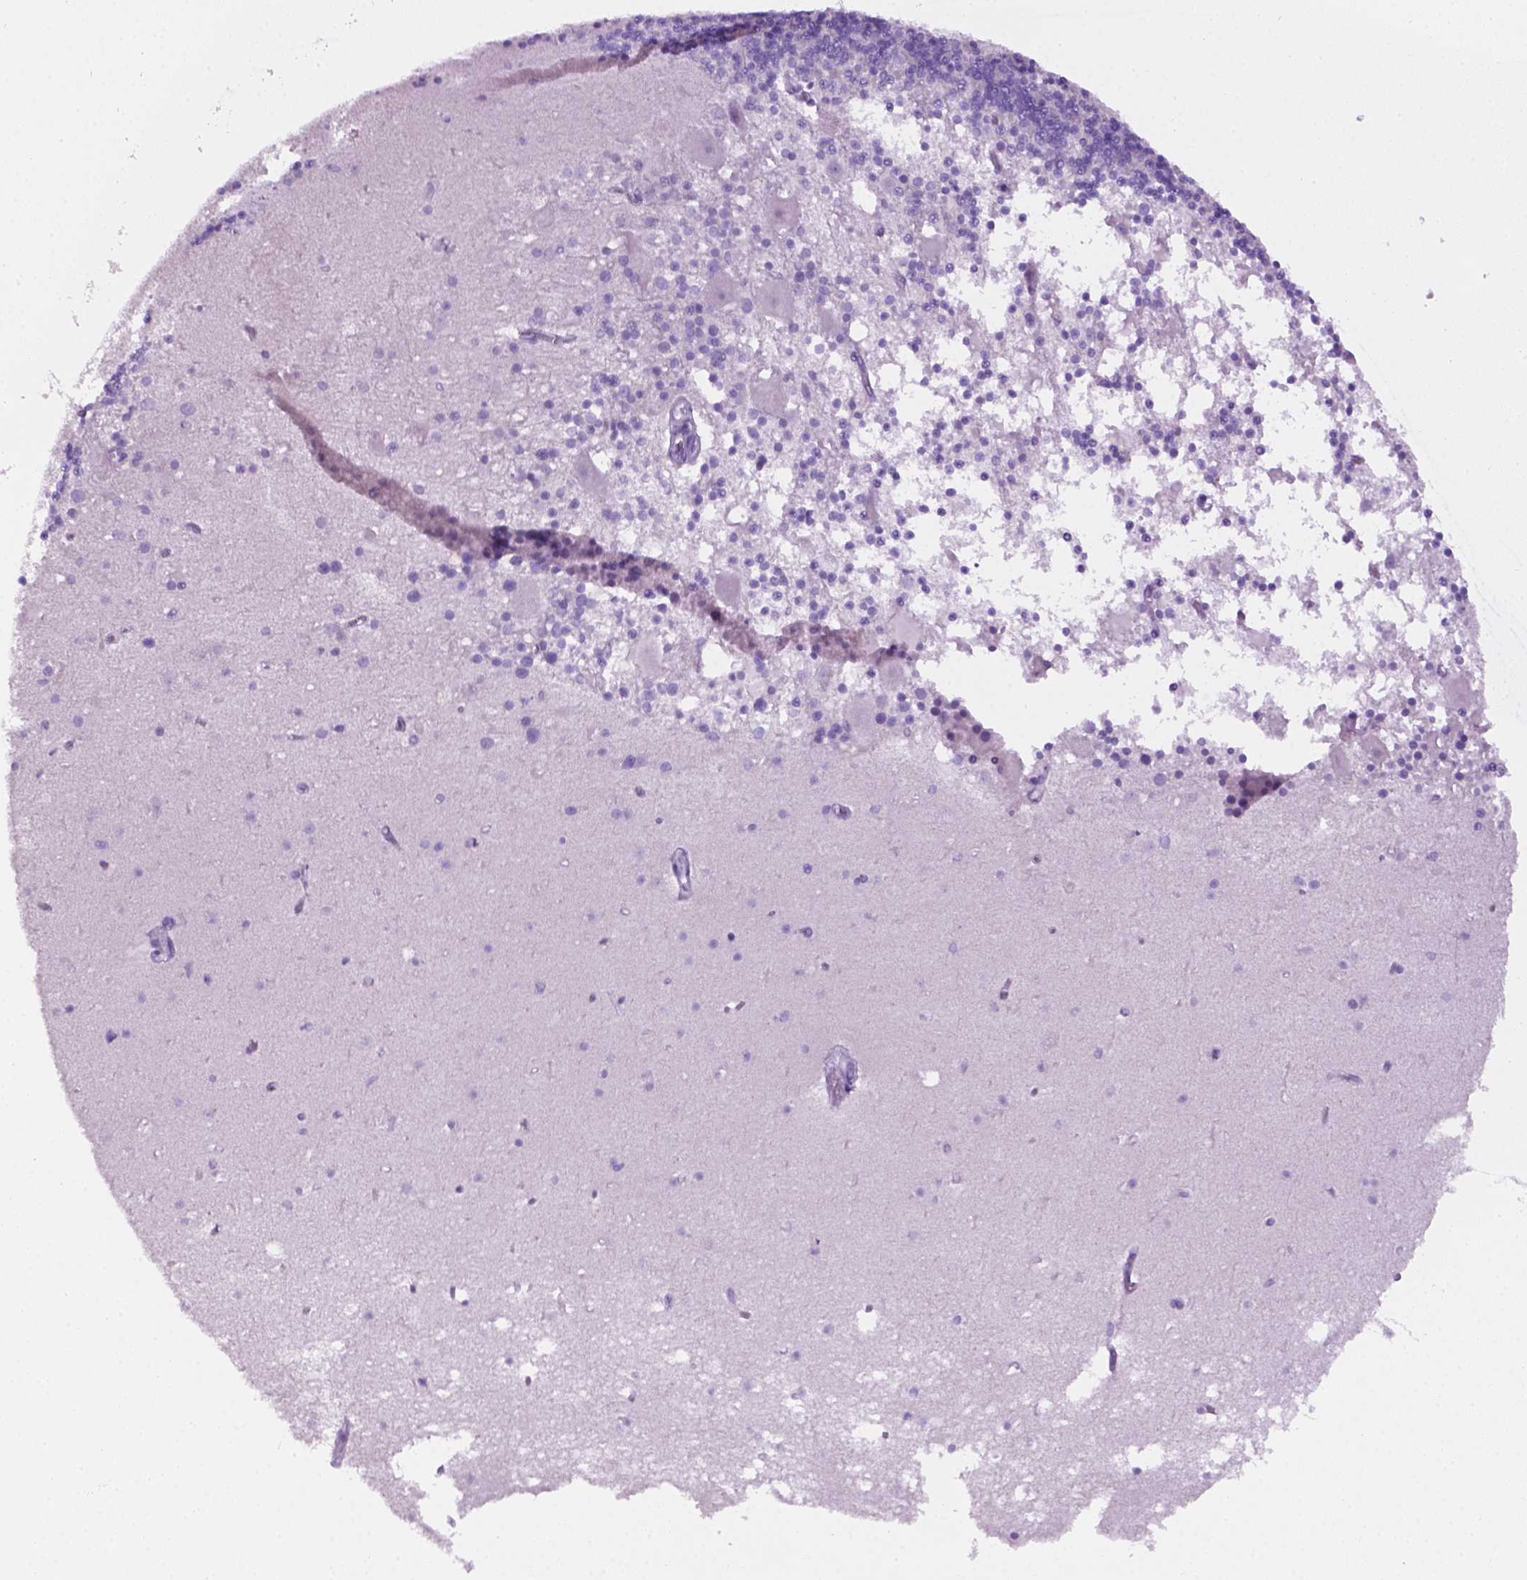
{"staining": {"intensity": "negative", "quantity": "none", "location": "none"}, "tissue": "cerebellum", "cell_type": "Cells in granular layer", "image_type": "normal", "snomed": [{"axis": "morphology", "description": "Normal tissue, NOS"}, {"axis": "topography", "description": "Cerebellum"}], "caption": "A histopathology image of cerebellum stained for a protein reveals no brown staining in cells in granular layer. (Immunohistochemistry (ihc), brightfield microscopy, high magnification).", "gene": "LELP1", "patient": {"sex": "male", "age": 70}}